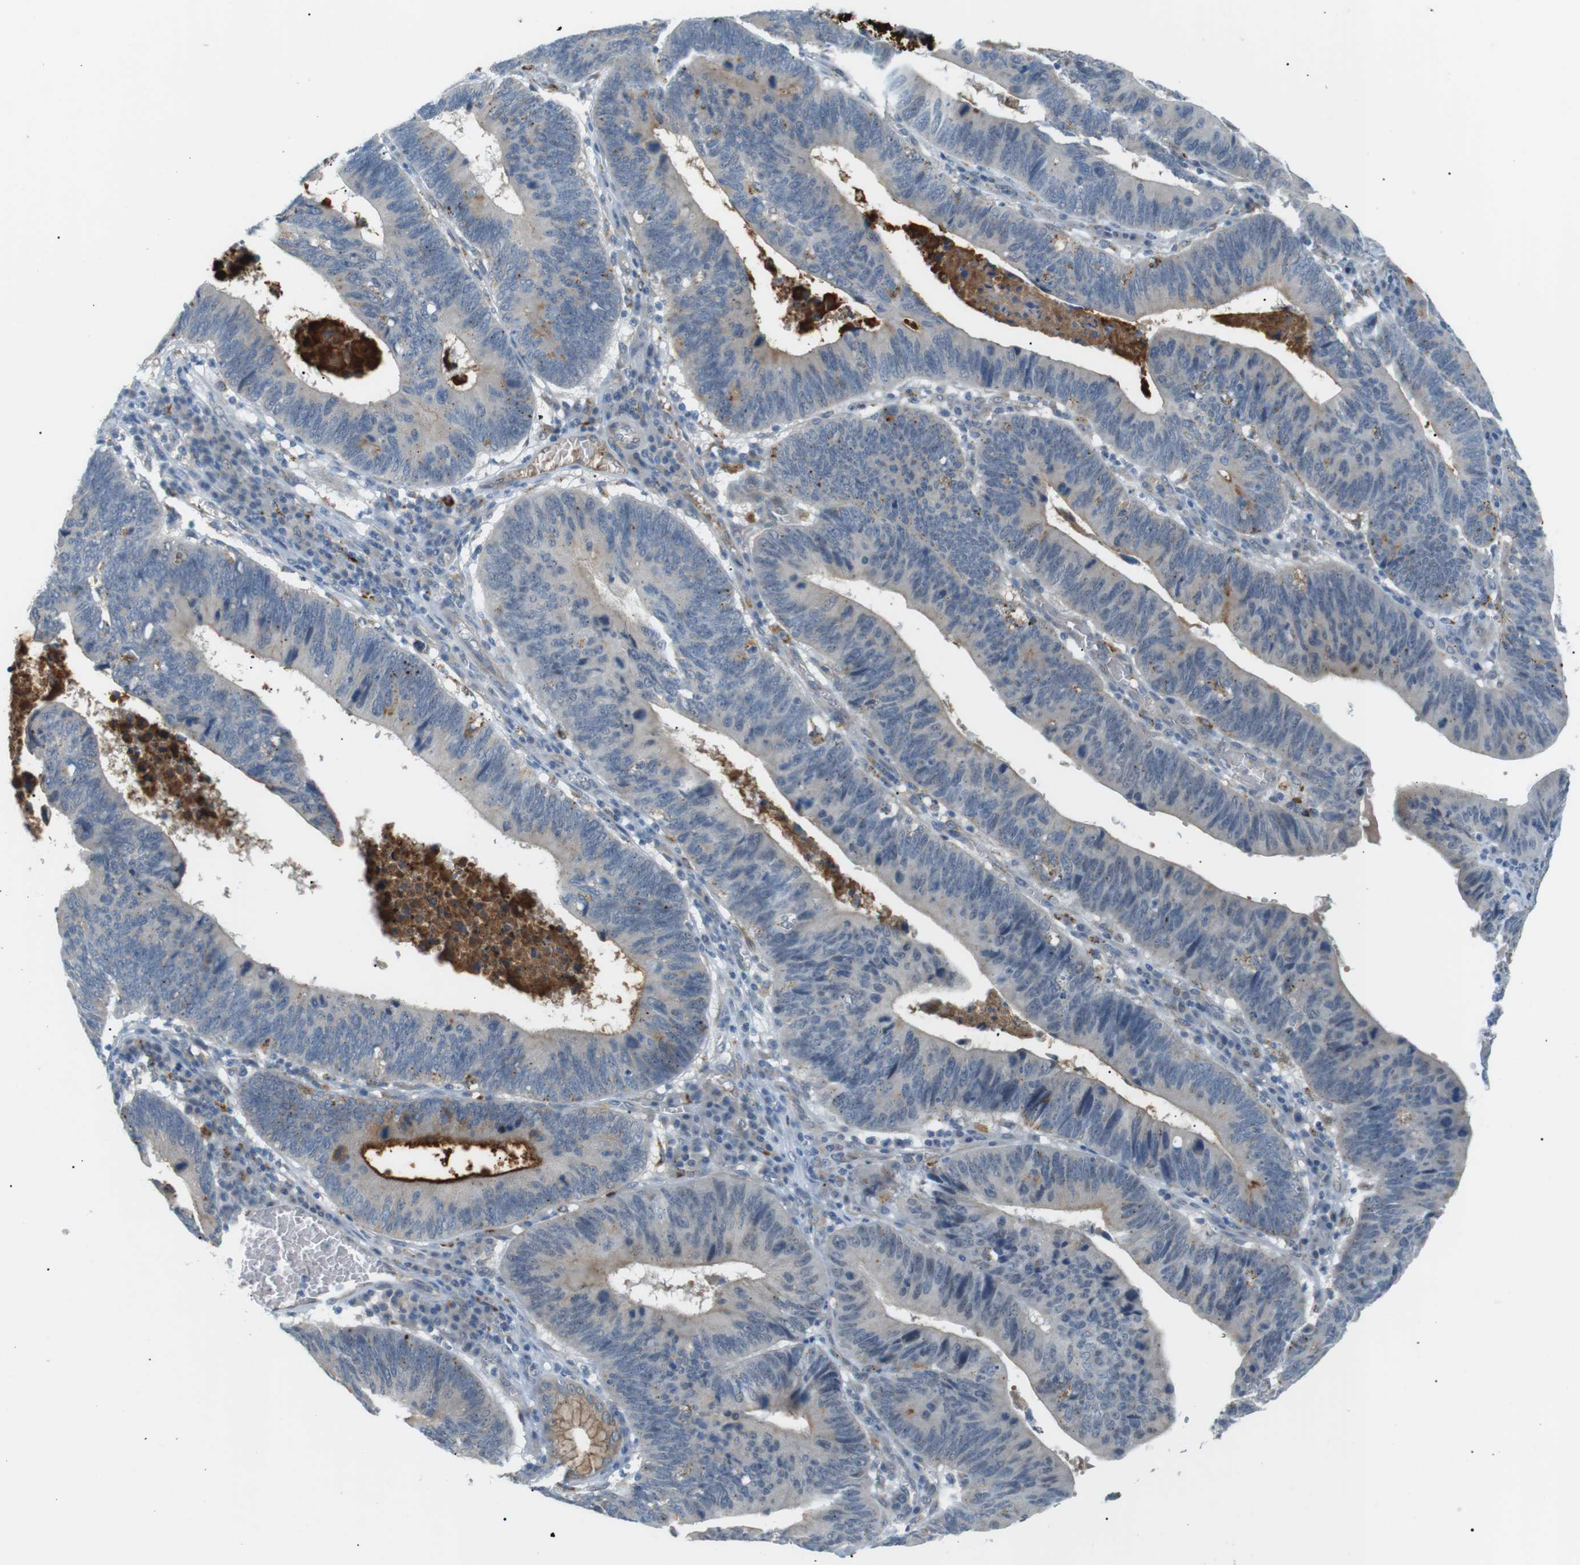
{"staining": {"intensity": "moderate", "quantity": "25%-75%", "location": "cytoplasmic/membranous"}, "tissue": "stomach cancer", "cell_type": "Tumor cells", "image_type": "cancer", "snomed": [{"axis": "morphology", "description": "Adenocarcinoma, NOS"}, {"axis": "topography", "description": "Stomach"}], "caption": "This histopathology image shows IHC staining of stomach cancer (adenocarcinoma), with medium moderate cytoplasmic/membranous expression in about 25%-75% of tumor cells.", "gene": "B4GALNT2", "patient": {"sex": "male", "age": 59}}